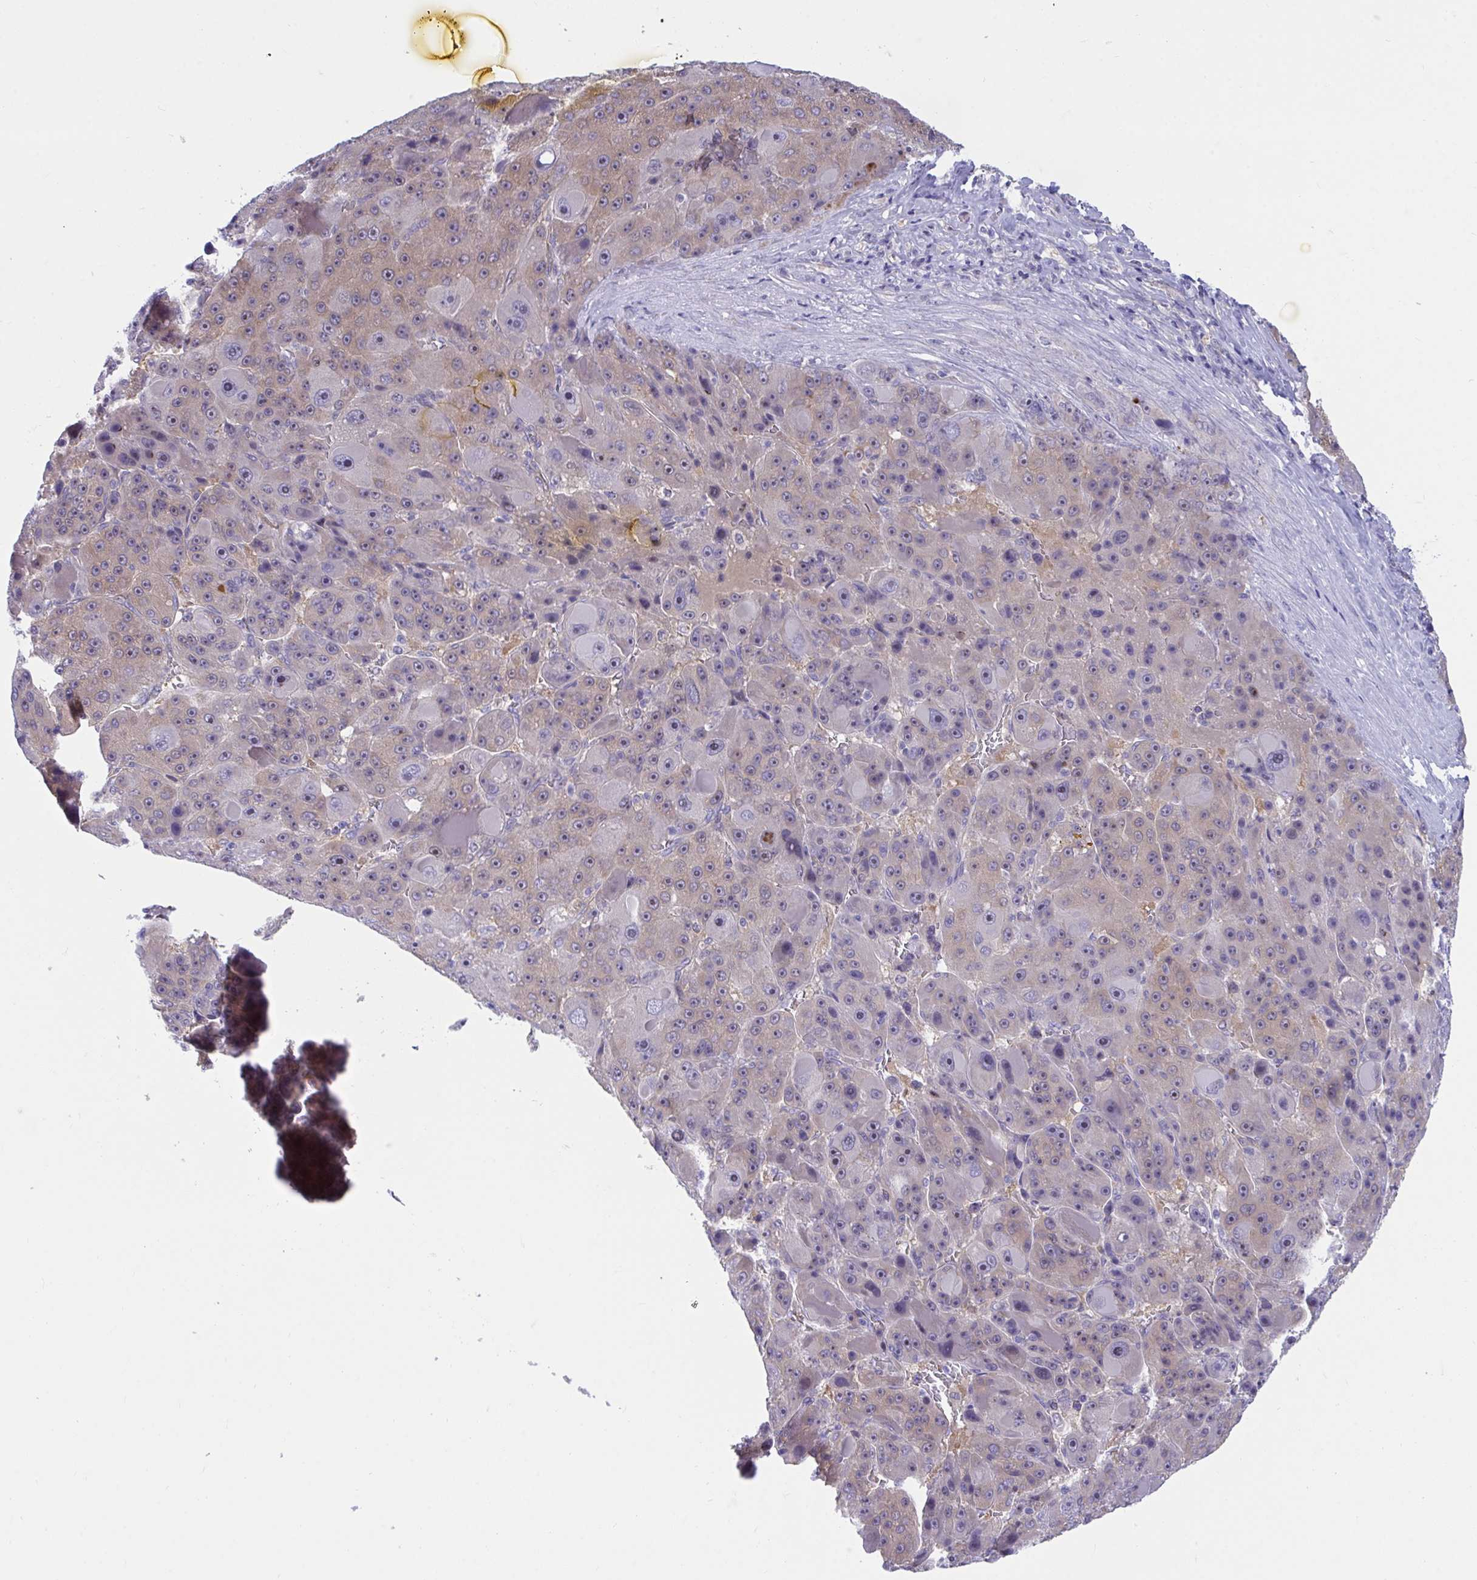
{"staining": {"intensity": "moderate", "quantity": "25%-75%", "location": "nuclear"}, "tissue": "liver cancer", "cell_type": "Tumor cells", "image_type": "cancer", "snomed": [{"axis": "morphology", "description": "Carcinoma, Hepatocellular, NOS"}, {"axis": "topography", "description": "Liver"}], "caption": "Immunohistochemical staining of hepatocellular carcinoma (liver) reveals moderate nuclear protein staining in about 25%-75% of tumor cells.", "gene": "CENPQ", "patient": {"sex": "male", "age": 76}}